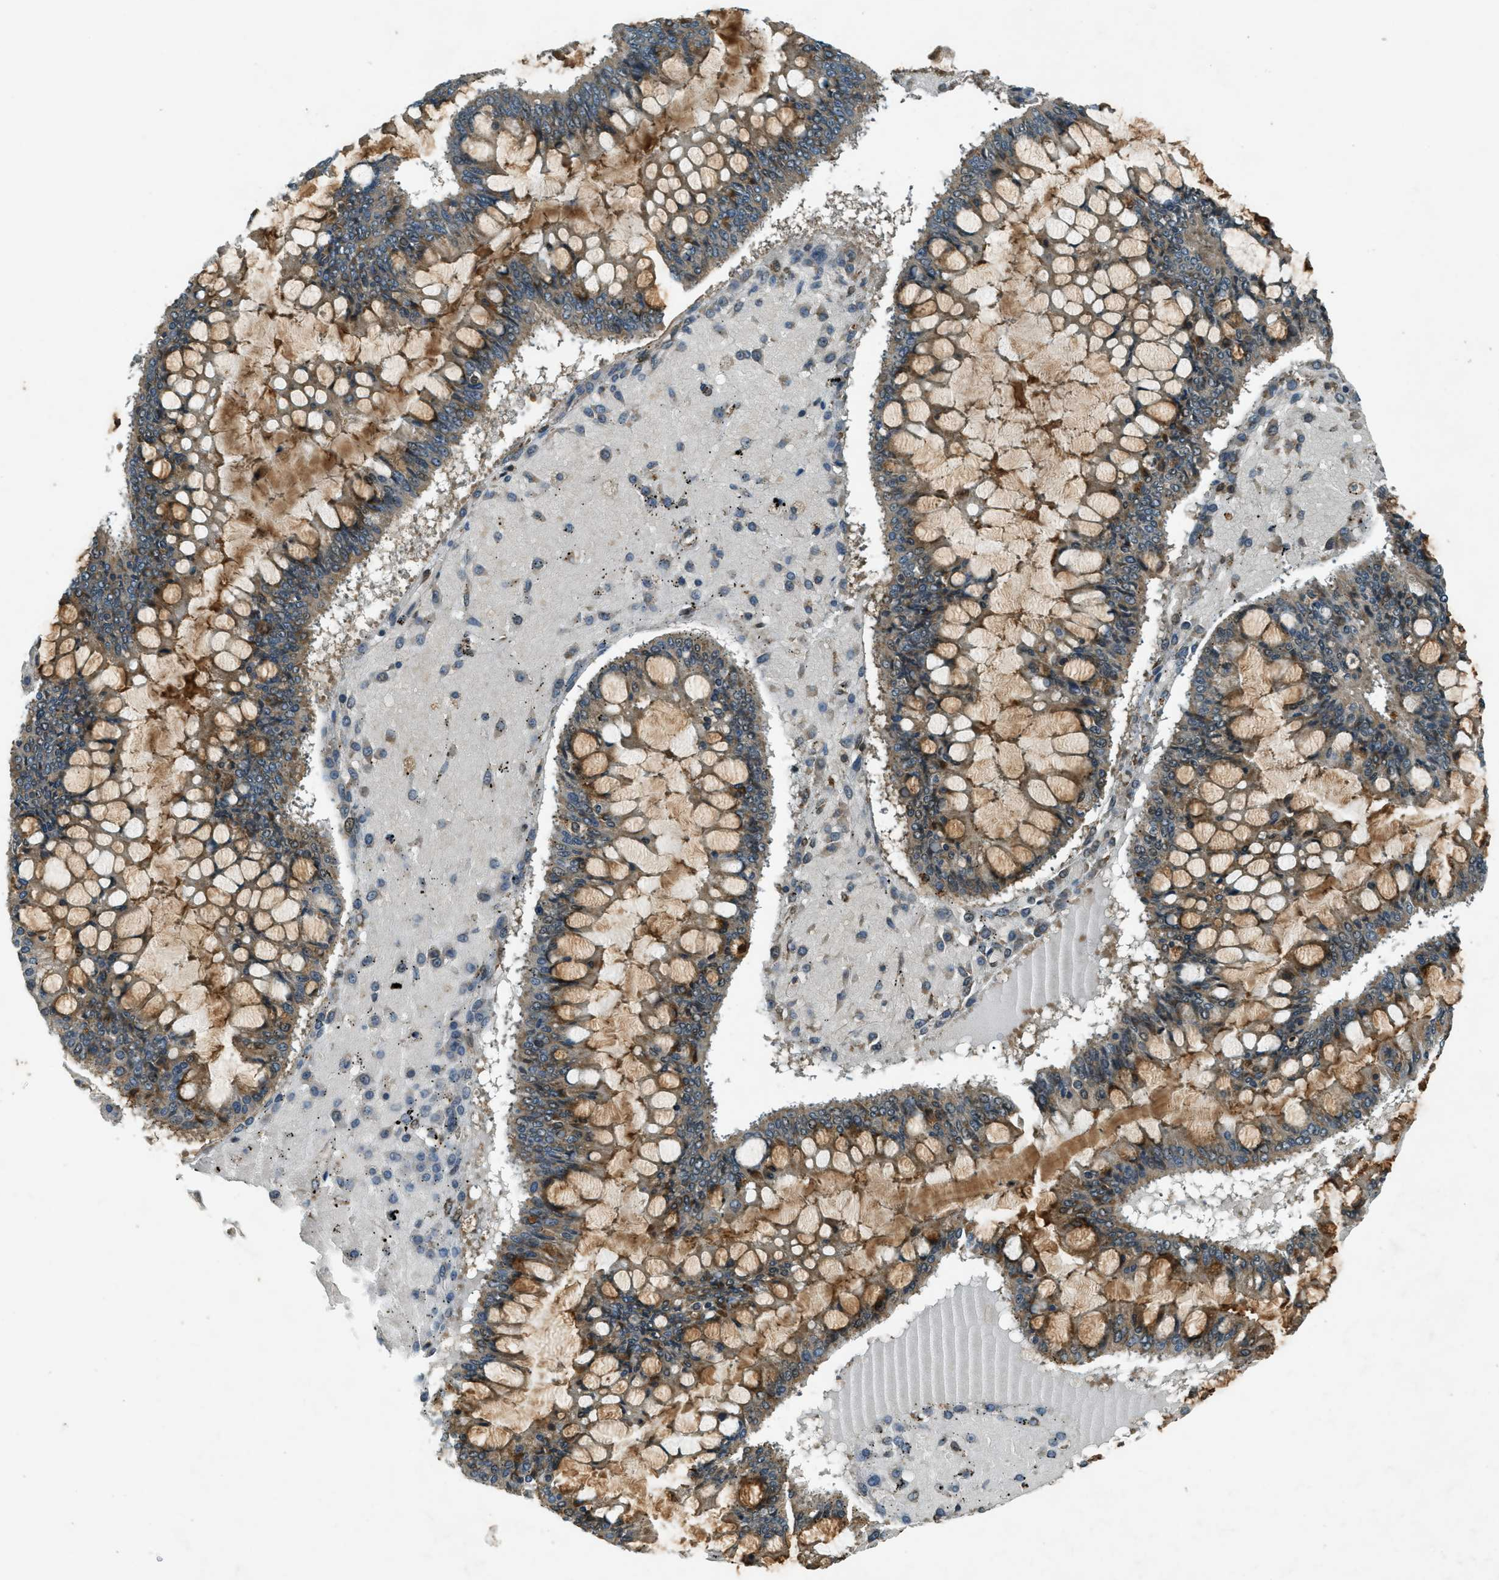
{"staining": {"intensity": "weak", "quantity": "25%-75%", "location": "cytoplasmic/membranous"}, "tissue": "ovarian cancer", "cell_type": "Tumor cells", "image_type": "cancer", "snomed": [{"axis": "morphology", "description": "Cystadenocarcinoma, mucinous, NOS"}, {"axis": "topography", "description": "Ovary"}], "caption": "Immunohistochemical staining of mucinous cystadenocarcinoma (ovarian) reveals low levels of weak cytoplasmic/membranous positivity in about 25%-75% of tumor cells.", "gene": "EIF2AK3", "patient": {"sex": "female", "age": 73}}